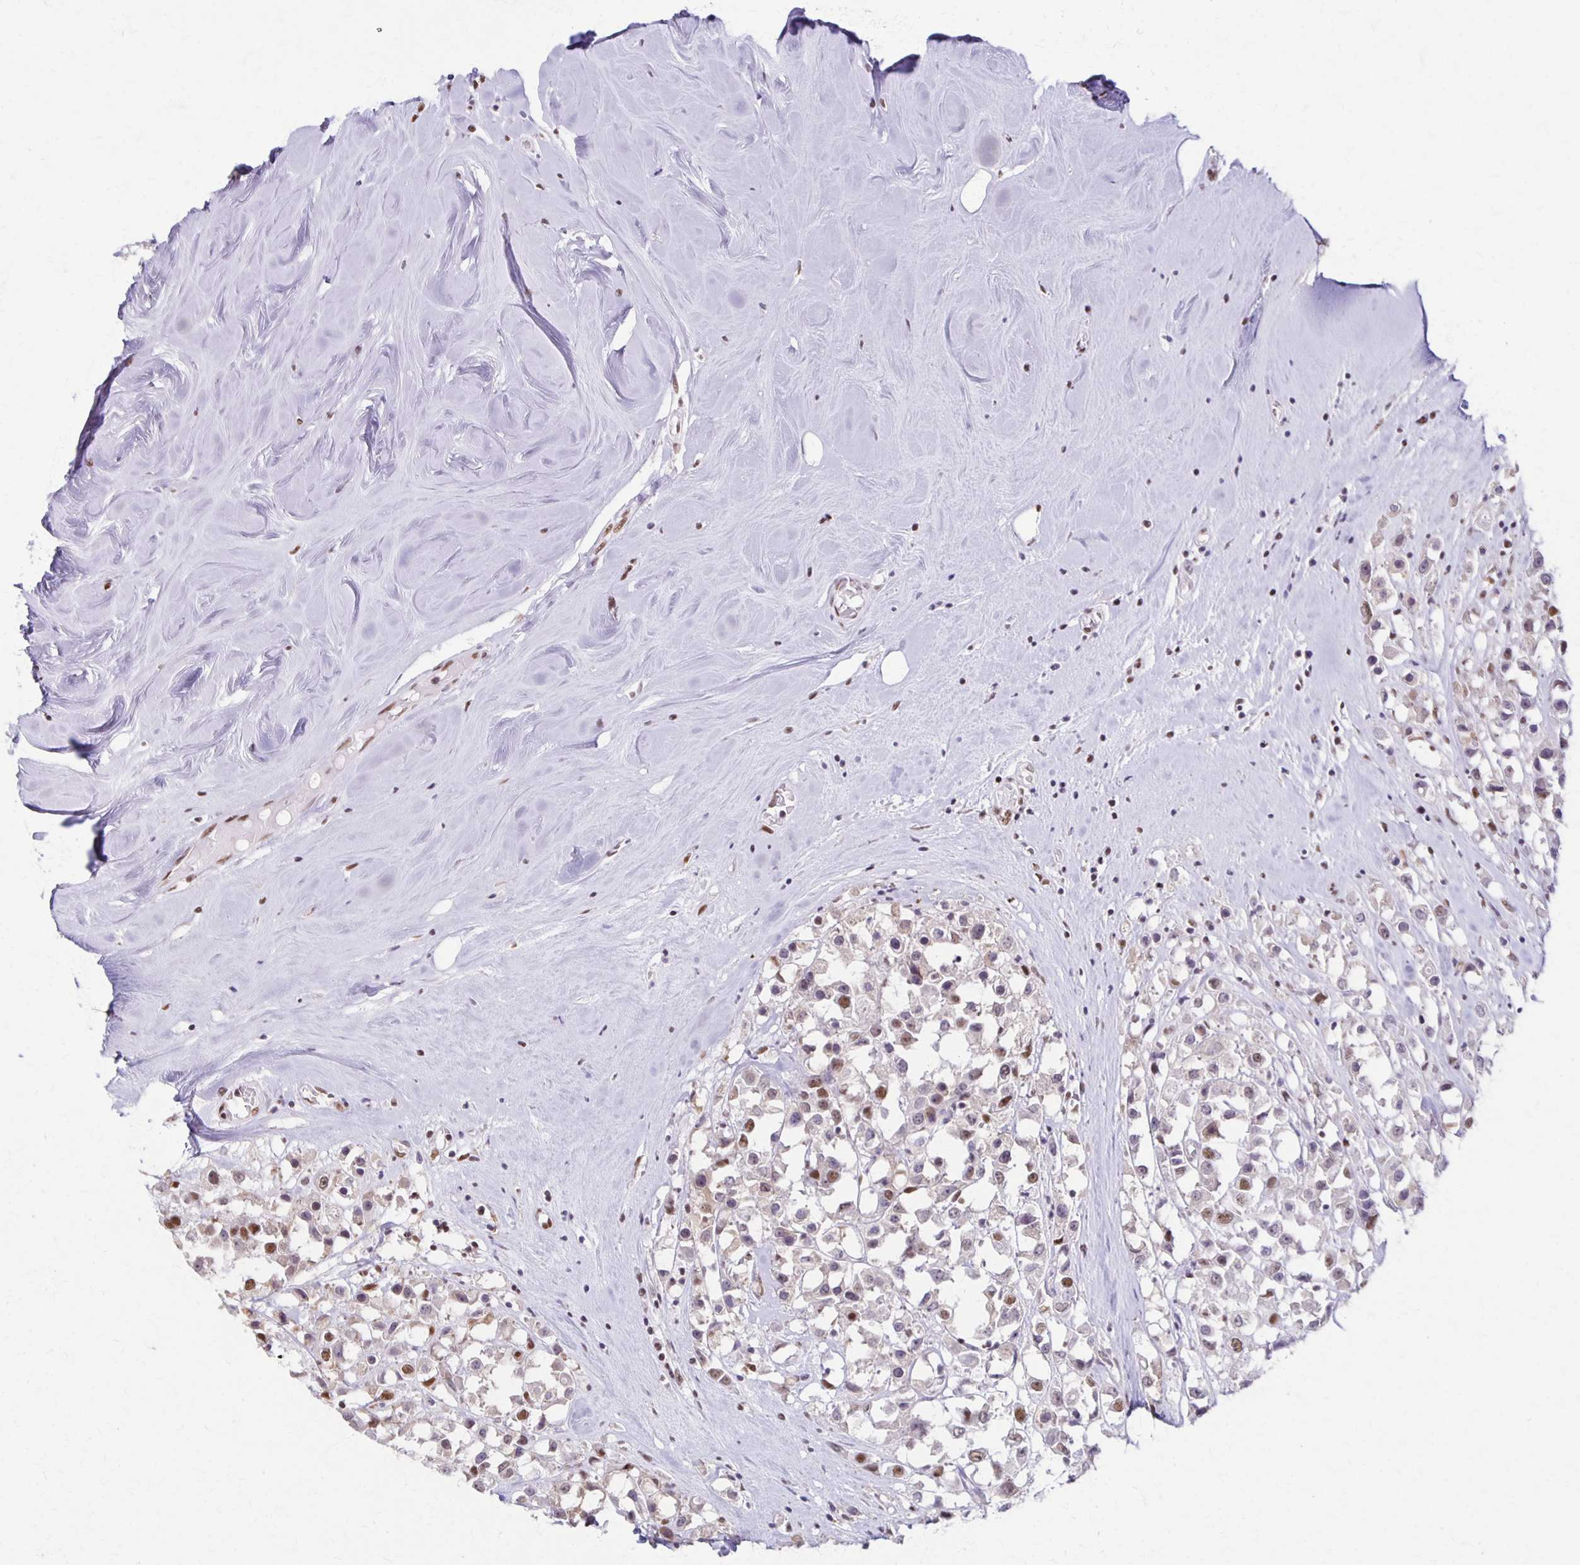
{"staining": {"intensity": "moderate", "quantity": "25%-75%", "location": "nuclear"}, "tissue": "breast cancer", "cell_type": "Tumor cells", "image_type": "cancer", "snomed": [{"axis": "morphology", "description": "Duct carcinoma"}, {"axis": "topography", "description": "Breast"}], "caption": "Immunohistochemical staining of human breast invasive ductal carcinoma reveals medium levels of moderate nuclear protein positivity in approximately 25%-75% of tumor cells.", "gene": "XRCC6", "patient": {"sex": "female", "age": 61}}